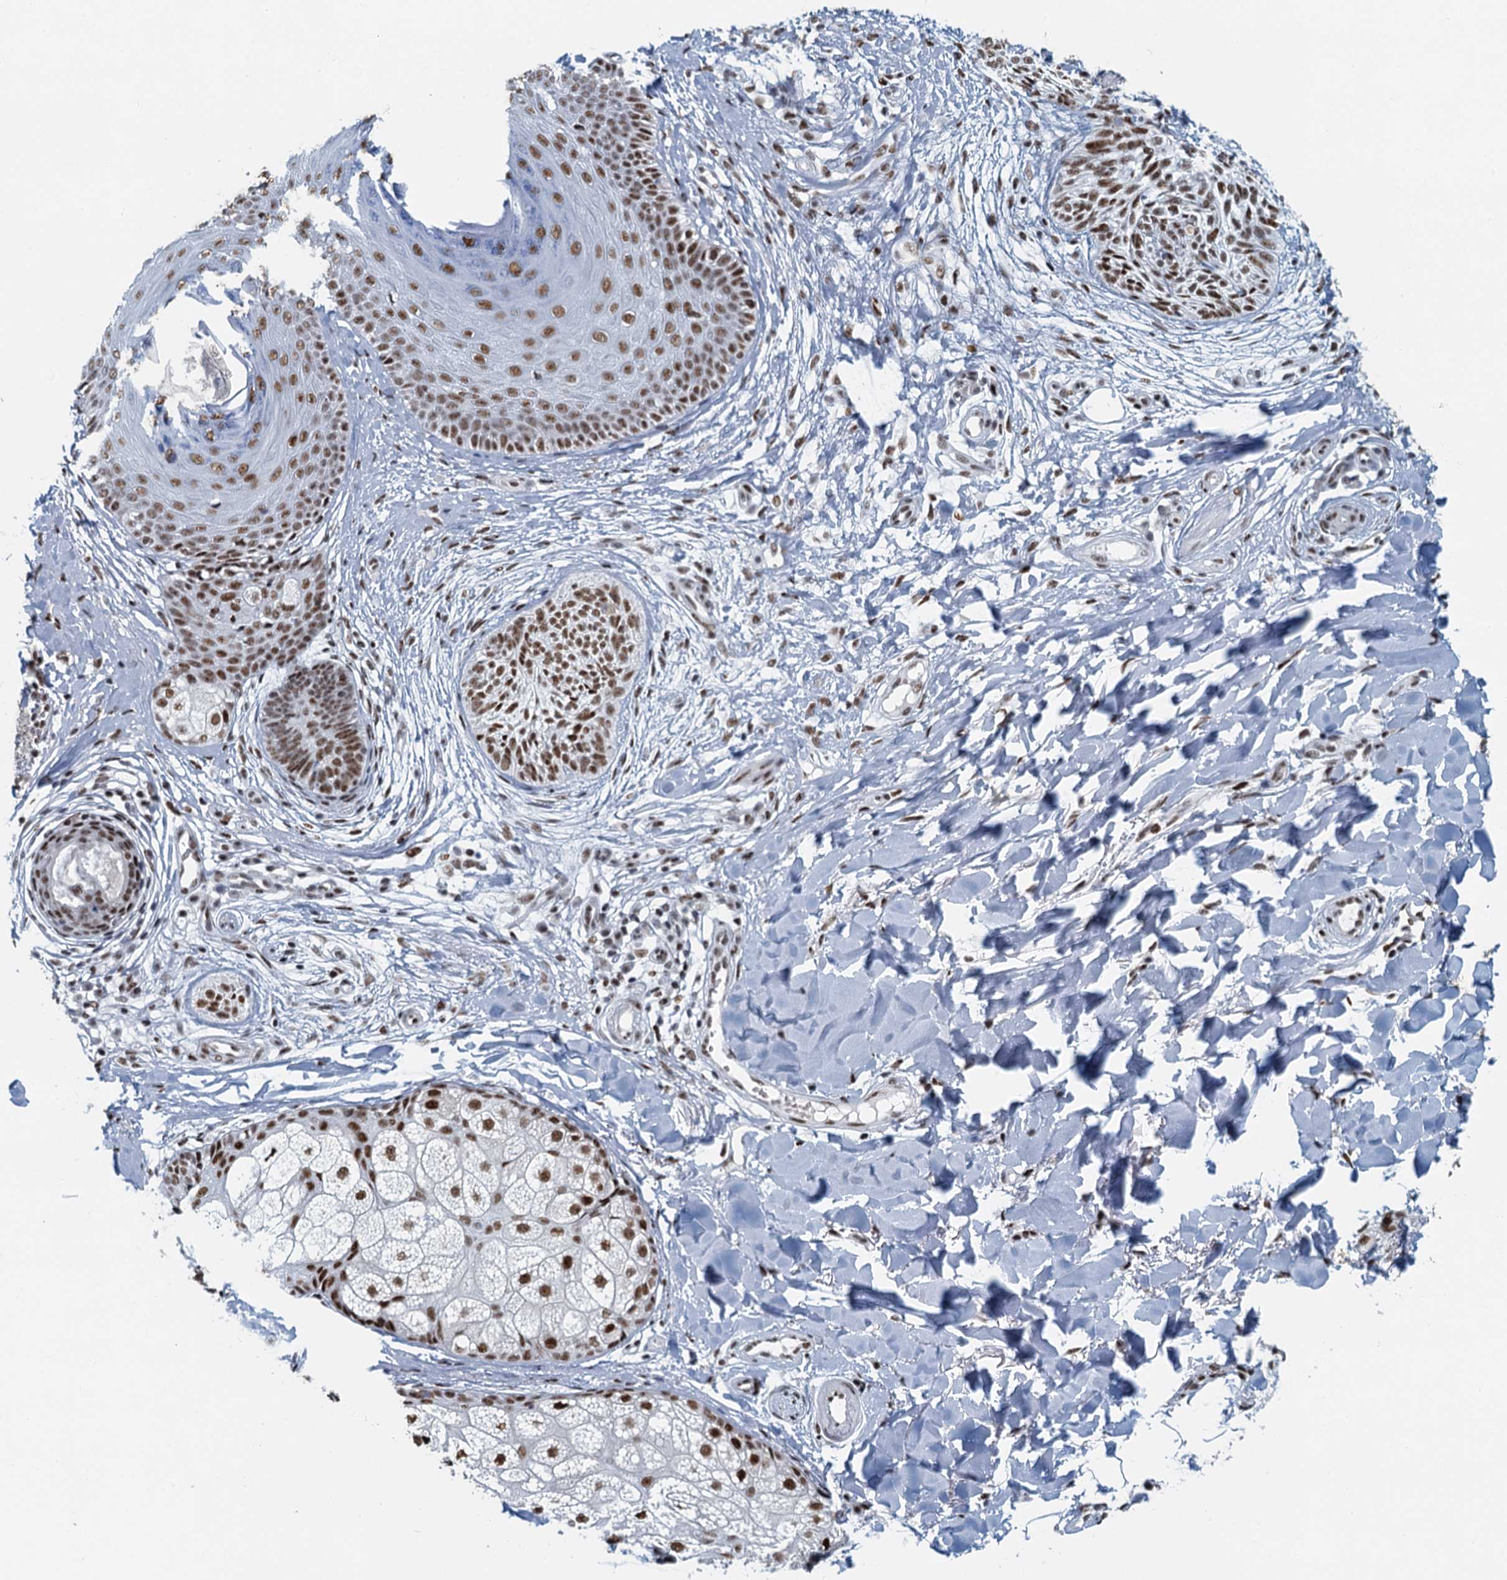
{"staining": {"intensity": "moderate", "quantity": ">75%", "location": "nuclear"}, "tissue": "skin cancer", "cell_type": "Tumor cells", "image_type": "cancer", "snomed": [{"axis": "morphology", "description": "Basal cell carcinoma"}, {"axis": "topography", "description": "Skin"}], "caption": "This micrograph demonstrates skin cancer stained with IHC to label a protein in brown. The nuclear of tumor cells show moderate positivity for the protein. Nuclei are counter-stained blue.", "gene": "TTLL9", "patient": {"sex": "female", "age": 61}}